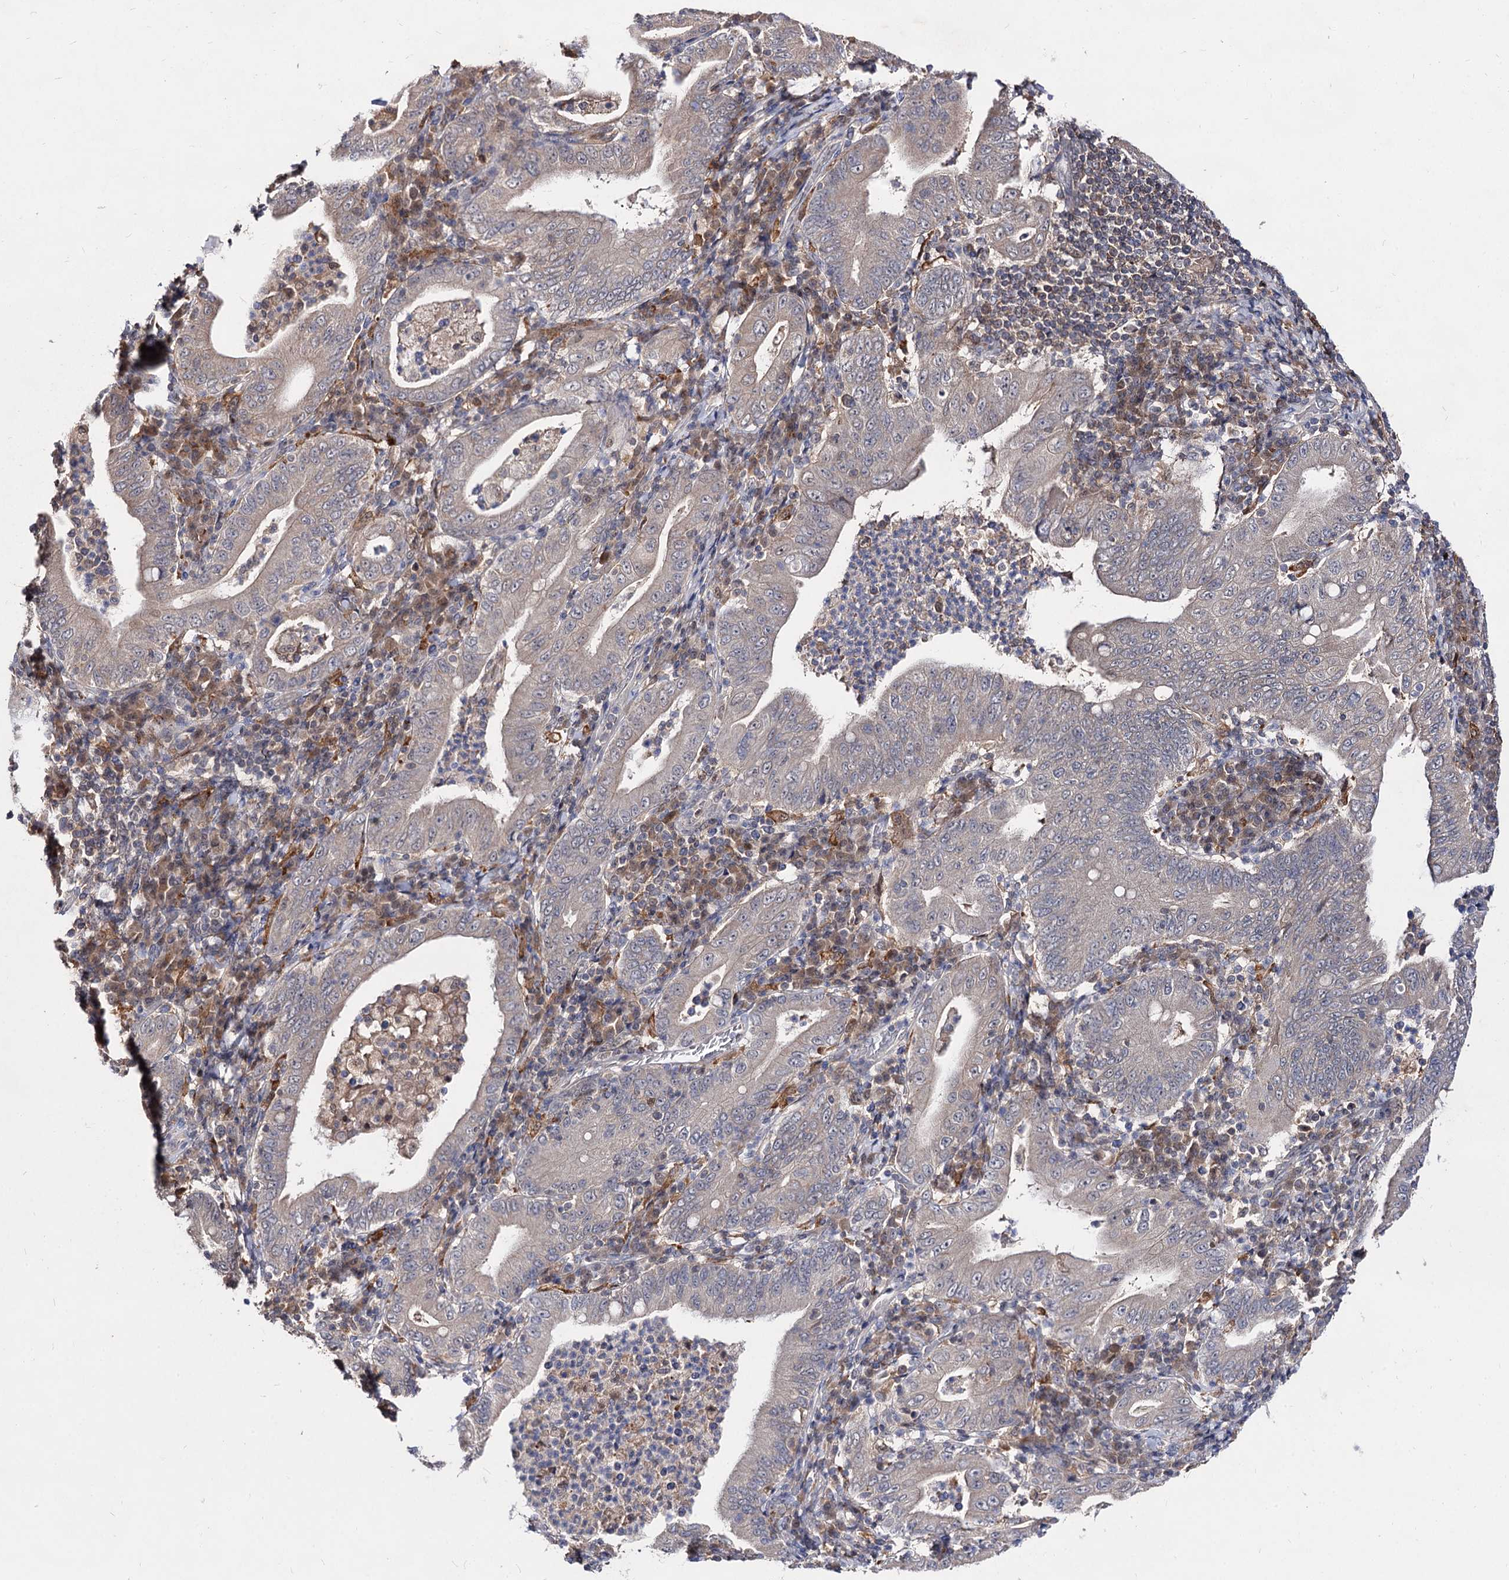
{"staining": {"intensity": "negative", "quantity": "none", "location": "none"}, "tissue": "stomach cancer", "cell_type": "Tumor cells", "image_type": "cancer", "snomed": [{"axis": "morphology", "description": "Normal tissue, NOS"}, {"axis": "morphology", "description": "Adenocarcinoma, NOS"}, {"axis": "topography", "description": "Esophagus"}, {"axis": "topography", "description": "Stomach, upper"}, {"axis": "topography", "description": "Peripheral nerve tissue"}], "caption": "There is no significant staining in tumor cells of adenocarcinoma (stomach). Brightfield microscopy of immunohistochemistry stained with DAB (brown) and hematoxylin (blue), captured at high magnification.", "gene": "ACTR6", "patient": {"sex": "male", "age": 62}}